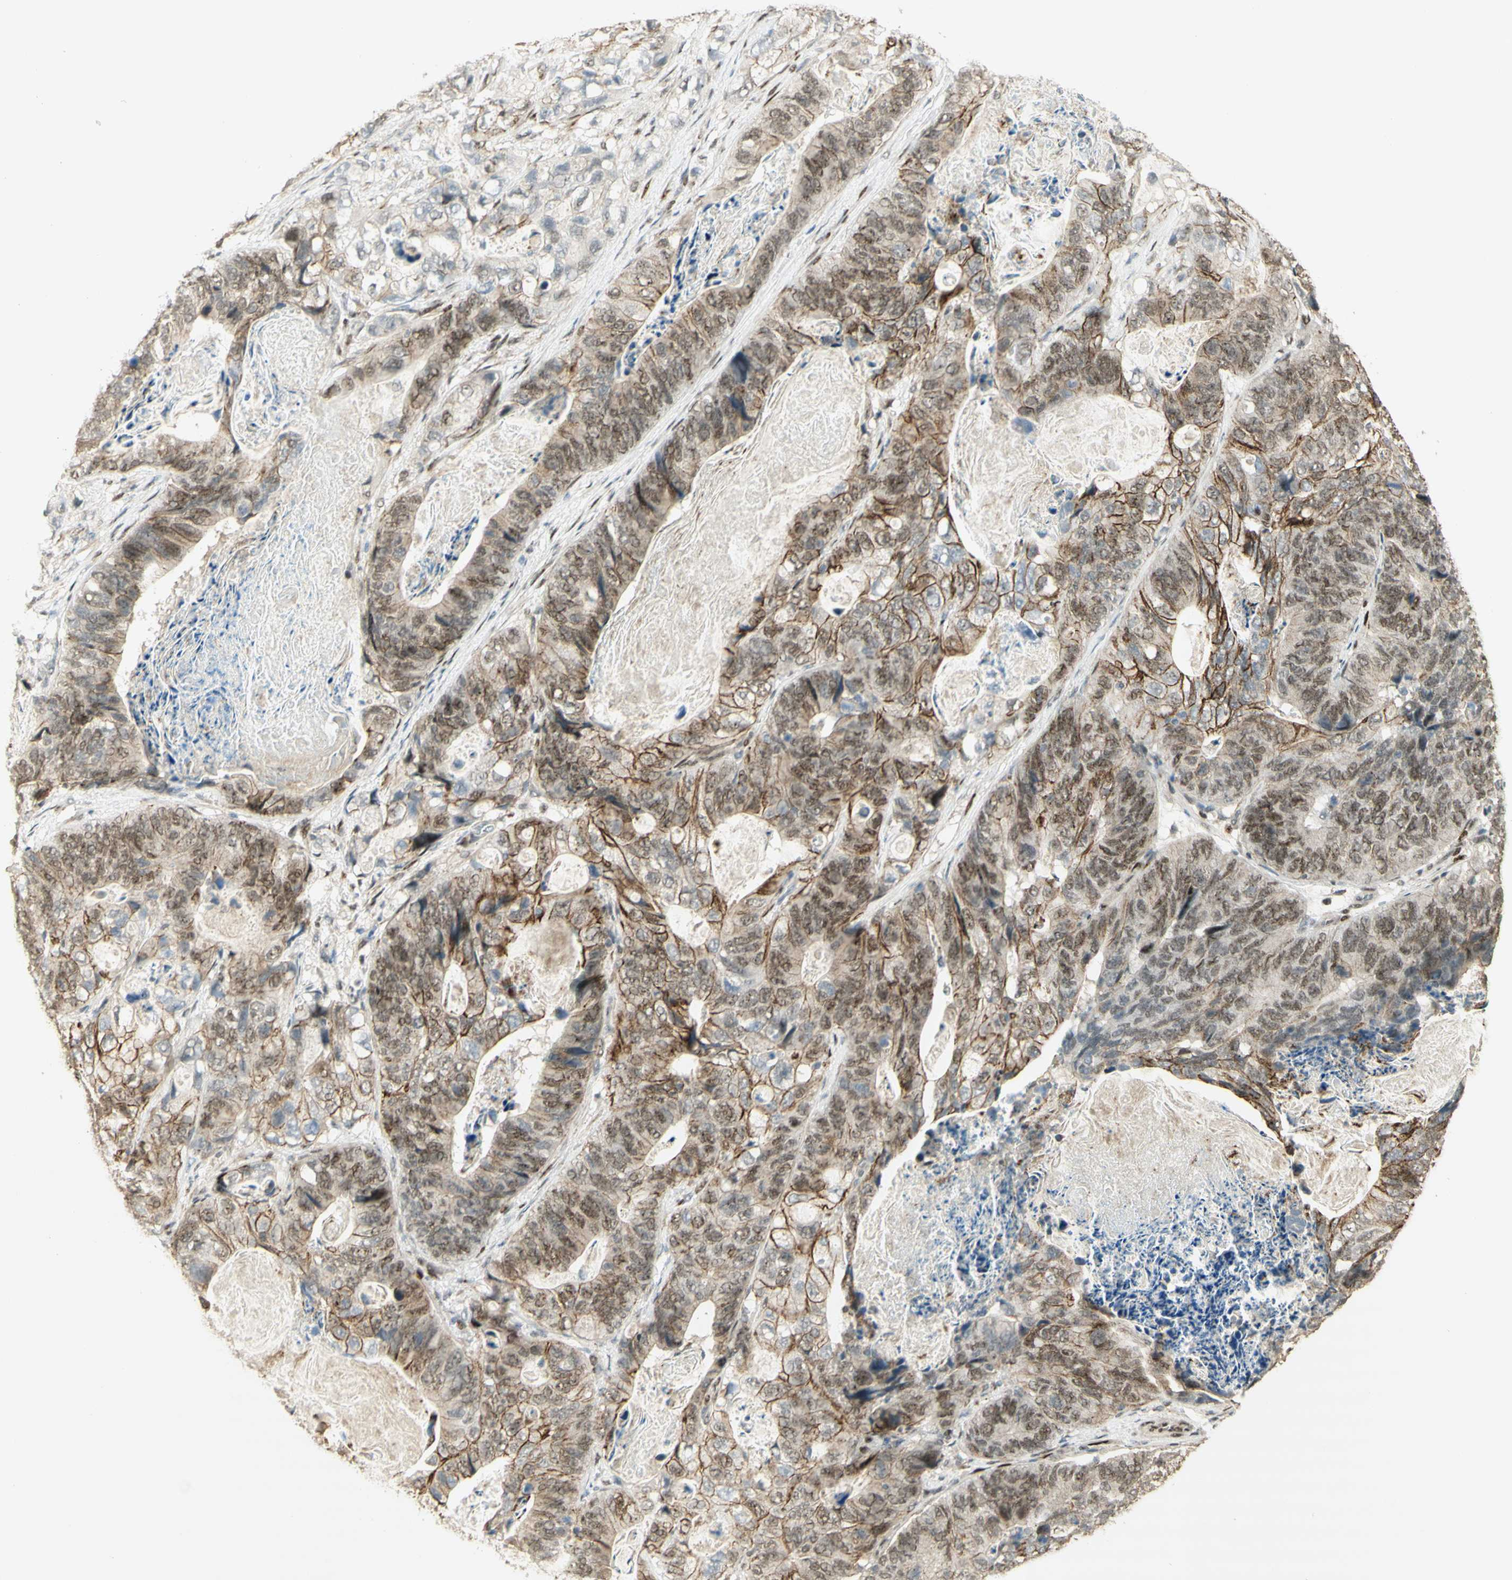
{"staining": {"intensity": "moderate", "quantity": ">75%", "location": "nuclear"}, "tissue": "stomach cancer", "cell_type": "Tumor cells", "image_type": "cancer", "snomed": [{"axis": "morphology", "description": "Adenocarcinoma, NOS"}, {"axis": "topography", "description": "Stomach"}], "caption": "Moderate nuclear positivity for a protein is seen in approximately >75% of tumor cells of adenocarcinoma (stomach) using immunohistochemistry.", "gene": "FOXP1", "patient": {"sex": "female", "age": 89}}